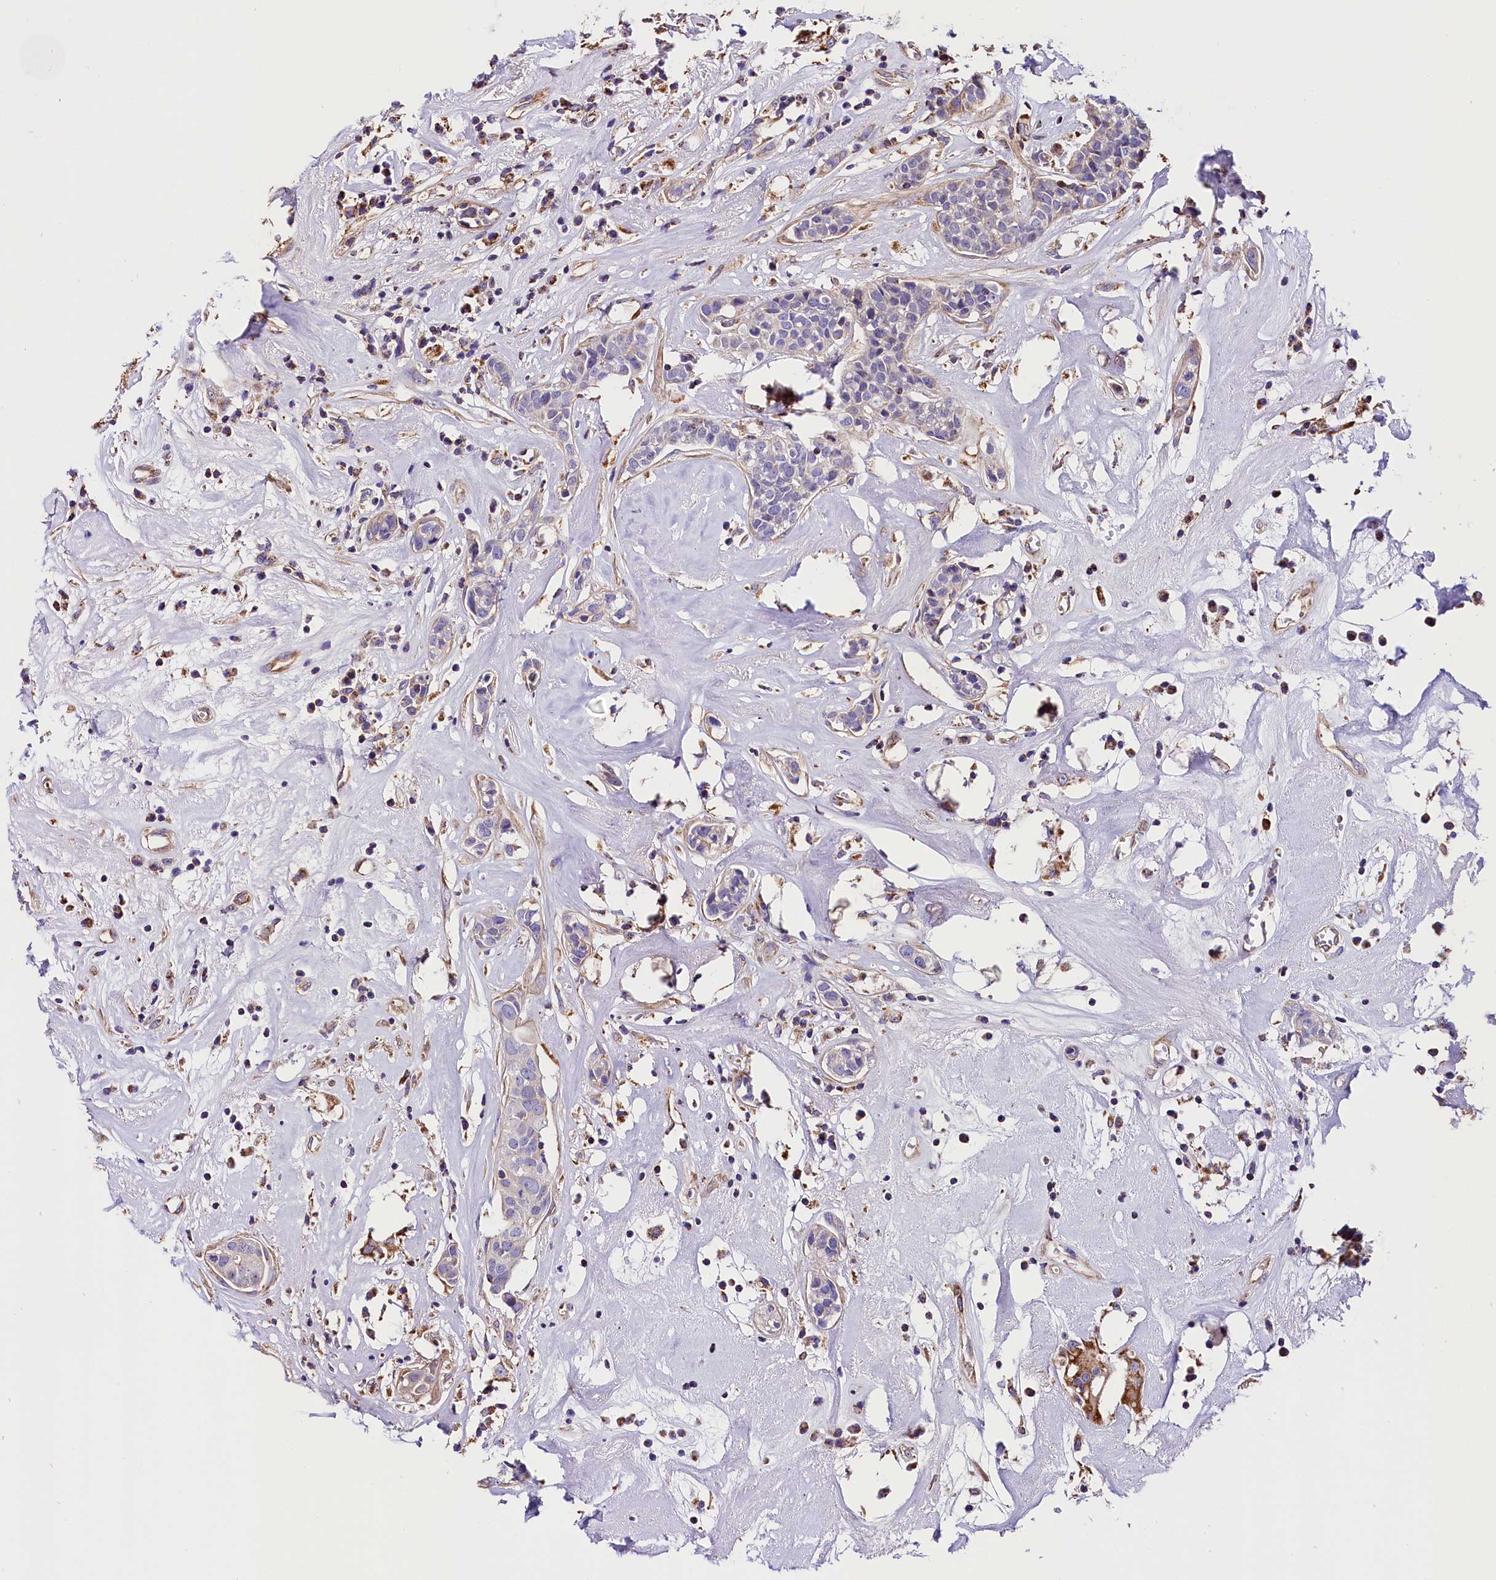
{"staining": {"intensity": "negative", "quantity": "none", "location": "none"}, "tissue": "head and neck cancer", "cell_type": "Tumor cells", "image_type": "cancer", "snomed": [{"axis": "morphology", "description": "Adenocarcinoma, NOS"}, {"axis": "topography", "description": "Salivary gland"}, {"axis": "topography", "description": "Head-Neck"}], "caption": "Immunohistochemistry (IHC) of head and neck cancer (adenocarcinoma) reveals no positivity in tumor cells.", "gene": "ACAA2", "patient": {"sex": "female", "age": 65}}